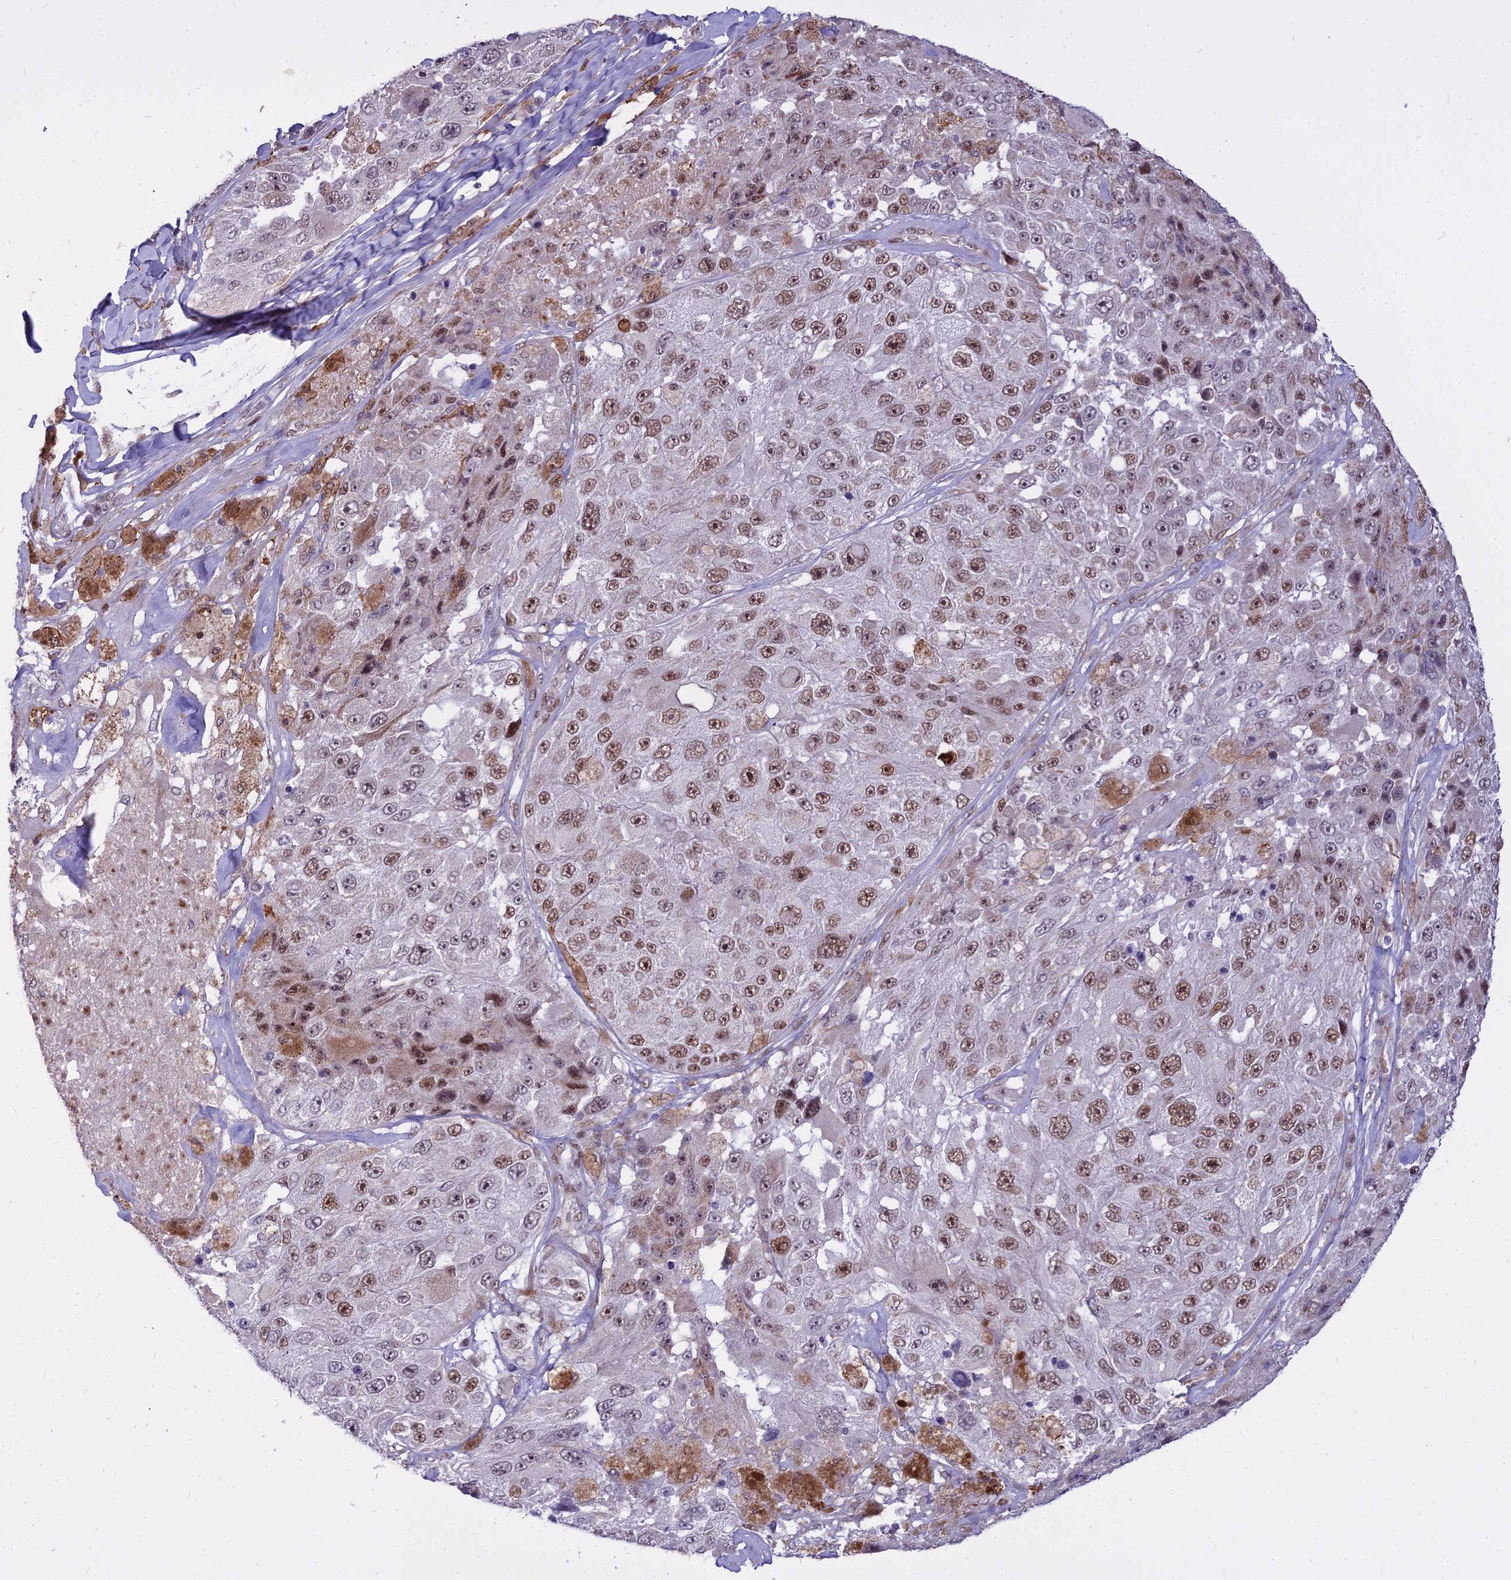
{"staining": {"intensity": "moderate", "quantity": ">75%", "location": "nuclear"}, "tissue": "melanoma", "cell_type": "Tumor cells", "image_type": "cancer", "snomed": [{"axis": "morphology", "description": "Malignant melanoma, Metastatic site"}, {"axis": "topography", "description": "Lymph node"}], "caption": "Malignant melanoma (metastatic site) stained for a protein (brown) displays moderate nuclear positive positivity in about >75% of tumor cells.", "gene": "ALG10", "patient": {"sex": "male", "age": 62}}